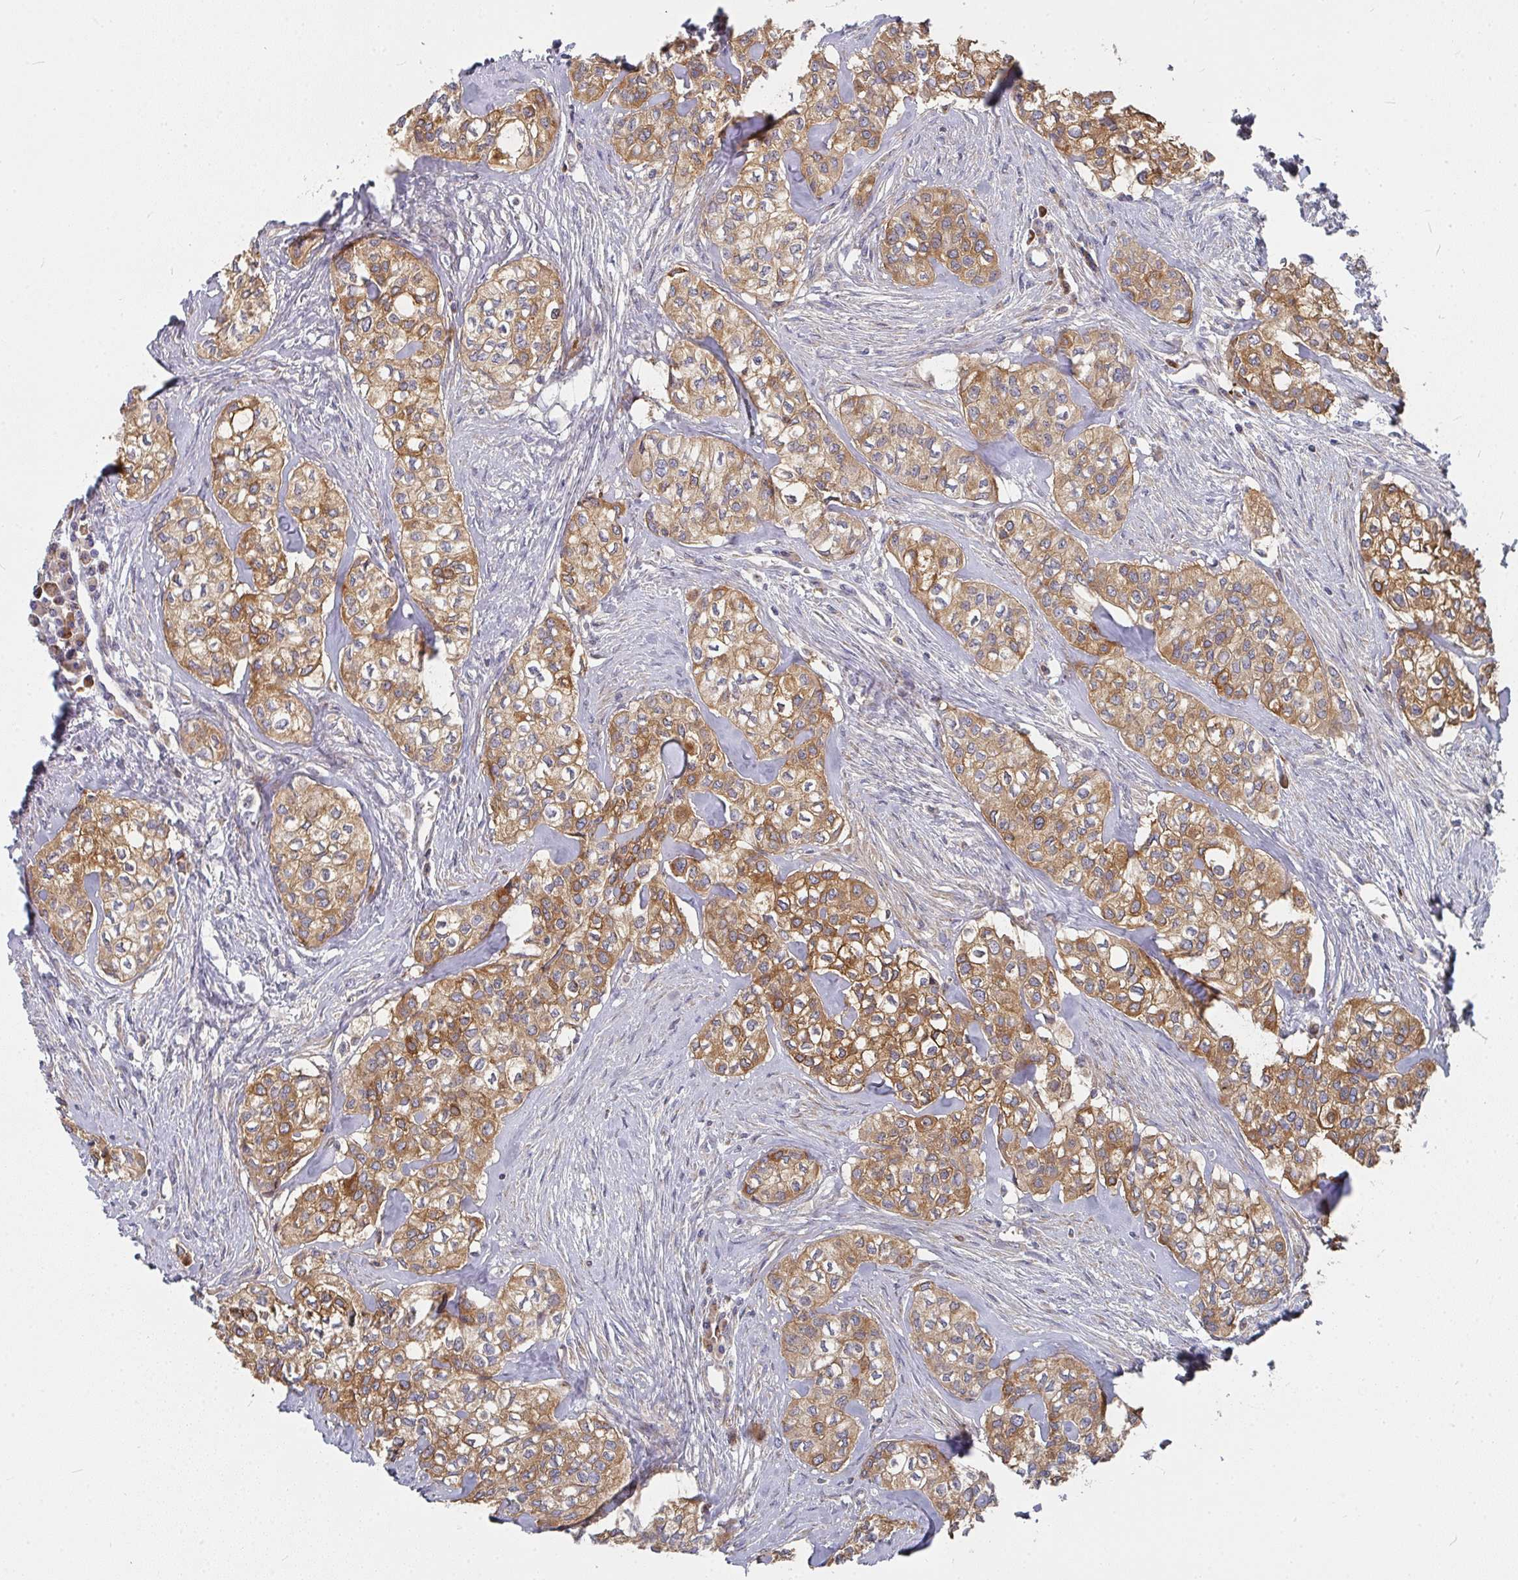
{"staining": {"intensity": "strong", "quantity": ">75%", "location": "cytoplasmic/membranous"}, "tissue": "head and neck cancer", "cell_type": "Tumor cells", "image_type": "cancer", "snomed": [{"axis": "morphology", "description": "Adenocarcinoma, NOS"}, {"axis": "topography", "description": "Head-Neck"}], "caption": "Brown immunohistochemical staining in human head and neck adenocarcinoma reveals strong cytoplasmic/membranous staining in about >75% of tumor cells.", "gene": "RHEBL1", "patient": {"sex": "male", "age": 81}}